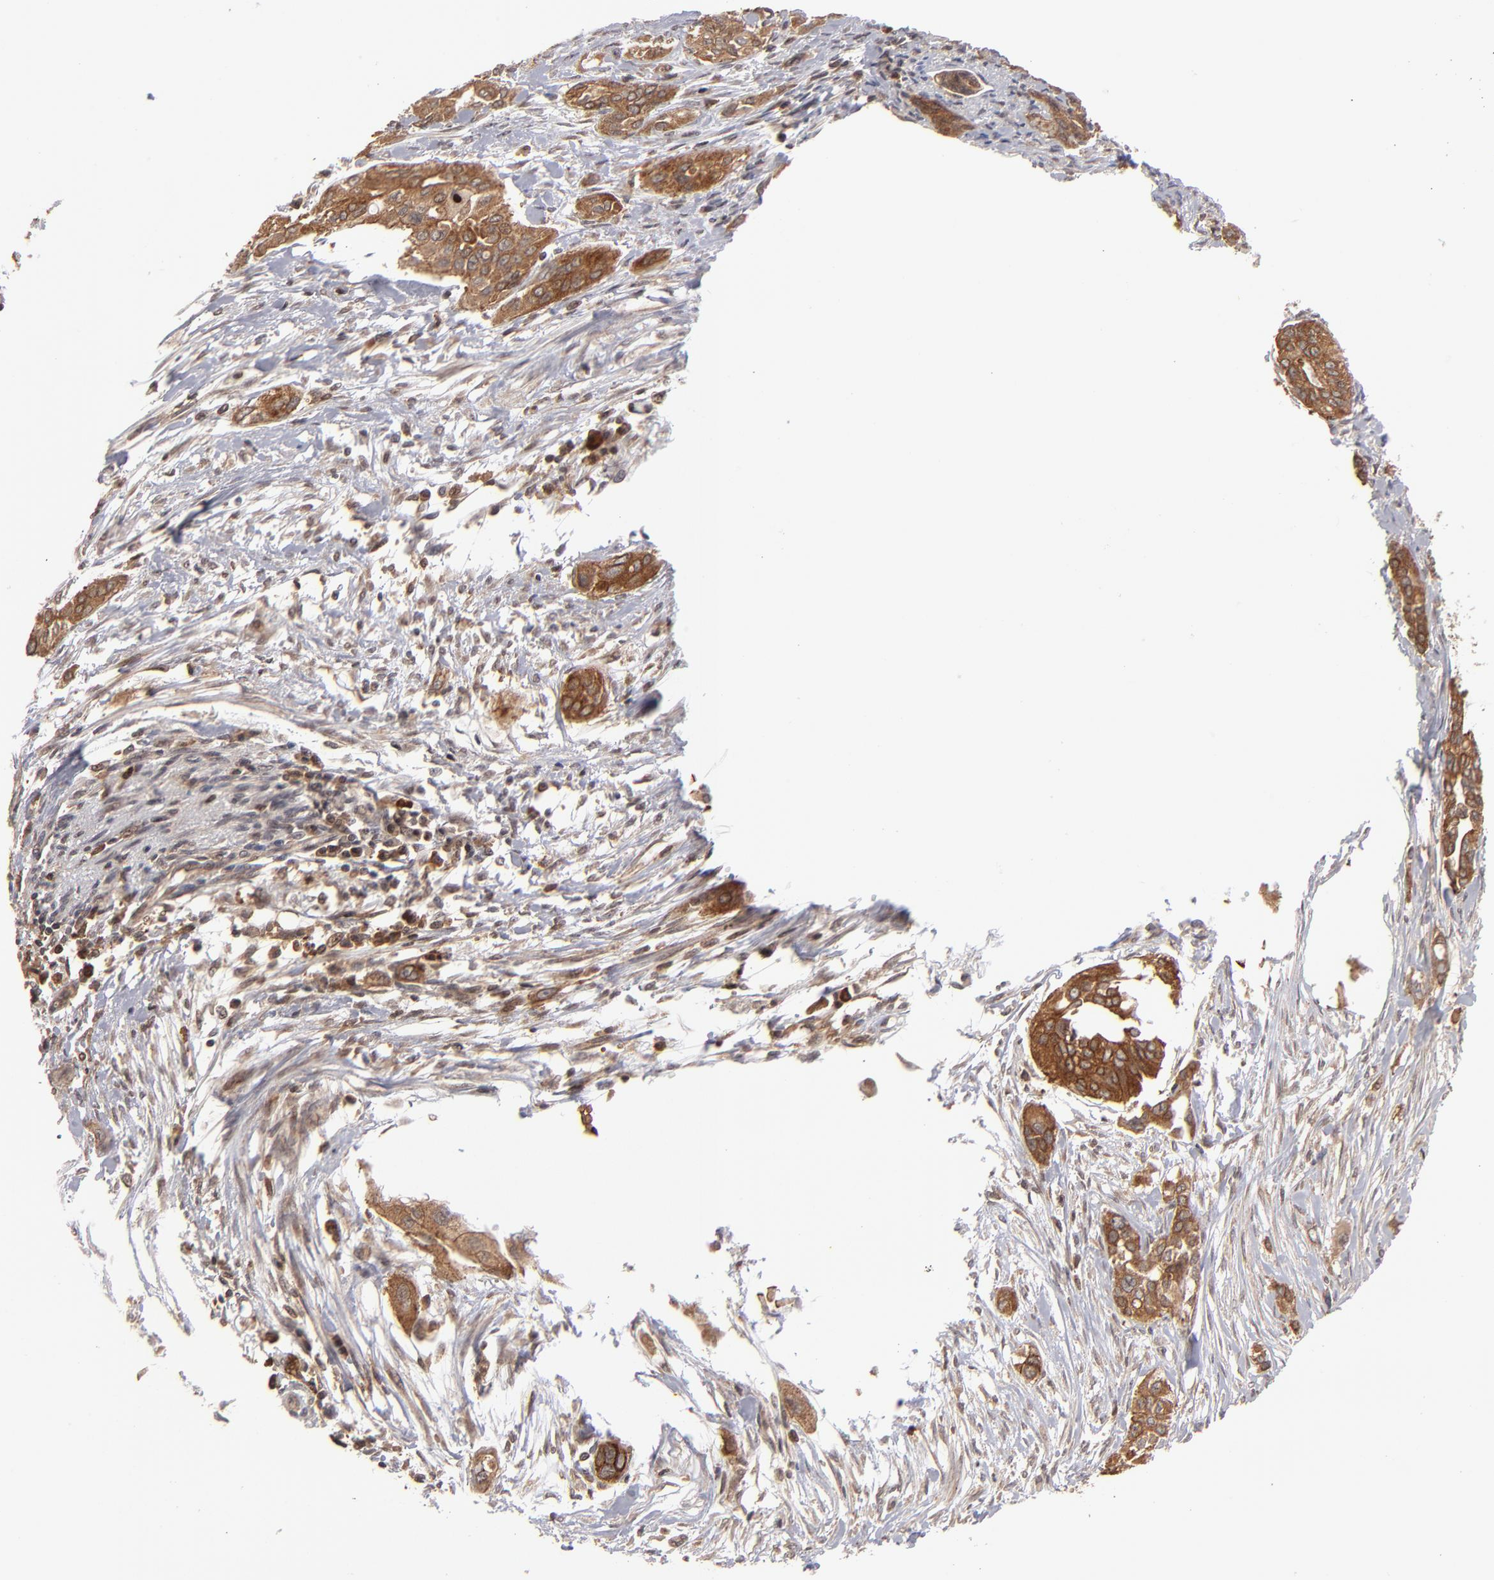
{"staining": {"intensity": "strong", "quantity": ">75%", "location": "cytoplasmic/membranous,nuclear"}, "tissue": "pancreatic cancer", "cell_type": "Tumor cells", "image_type": "cancer", "snomed": [{"axis": "morphology", "description": "Adenocarcinoma, NOS"}, {"axis": "topography", "description": "Pancreas"}], "caption": "Strong cytoplasmic/membranous and nuclear positivity is appreciated in about >75% of tumor cells in pancreatic cancer (adenocarcinoma).", "gene": "RGS6", "patient": {"sex": "female", "age": 60}}